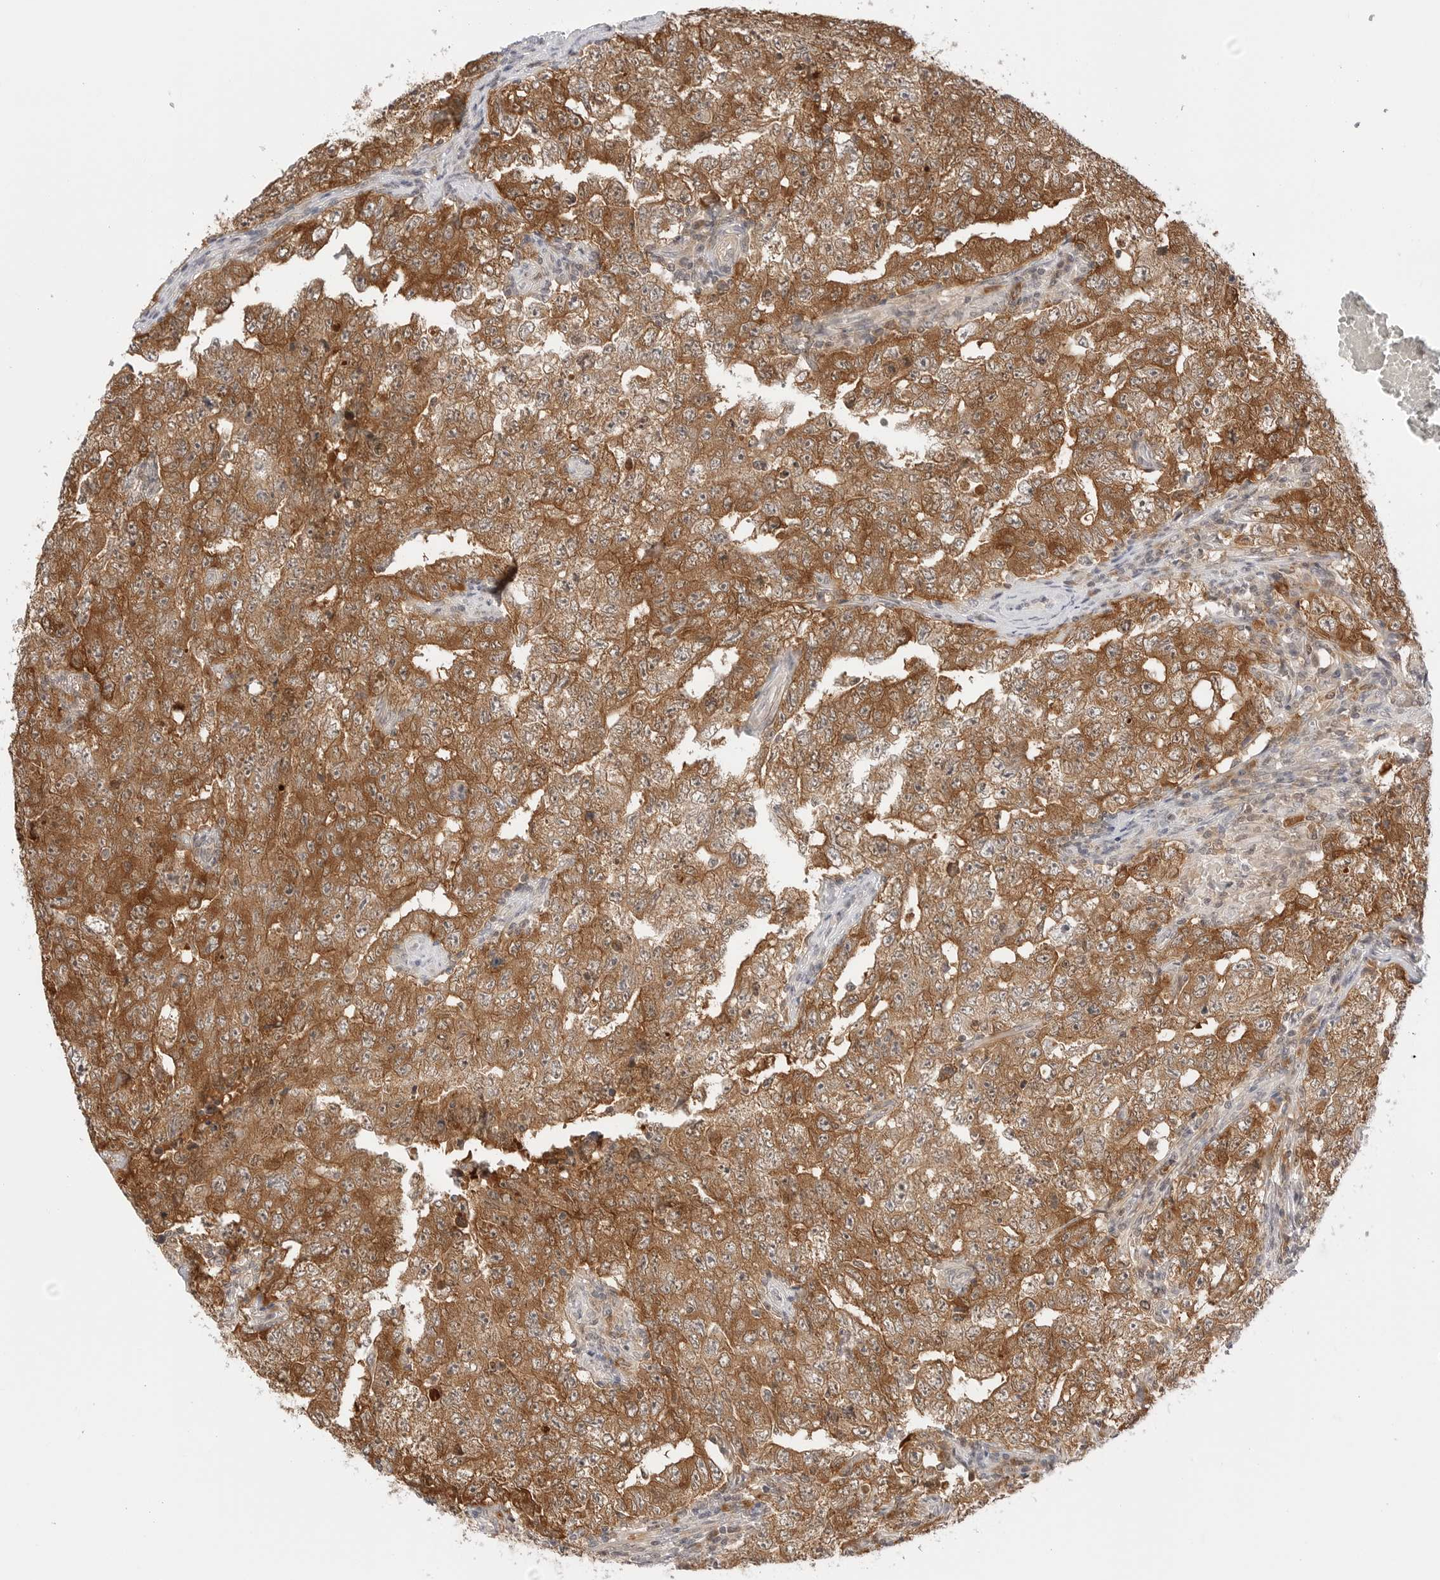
{"staining": {"intensity": "strong", "quantity": ">75%", "location": "cytoplasmic/membranous"}, "tissue": "testis cancer", "cell_type": "Tumor cells", "image_type": "cancer", "snomed": [{"axis": "morphology", "description": "Carcinoma, Embryonal, NOS"}, {"axis": "topography", "description": "Testis"}], "caption": "Strong cytoplasmic/membranous staining is seen in about >75% of tumor cells in testis cancer.", "gene": "NUDC", "patient": {"sex": "male", "age": 26}}